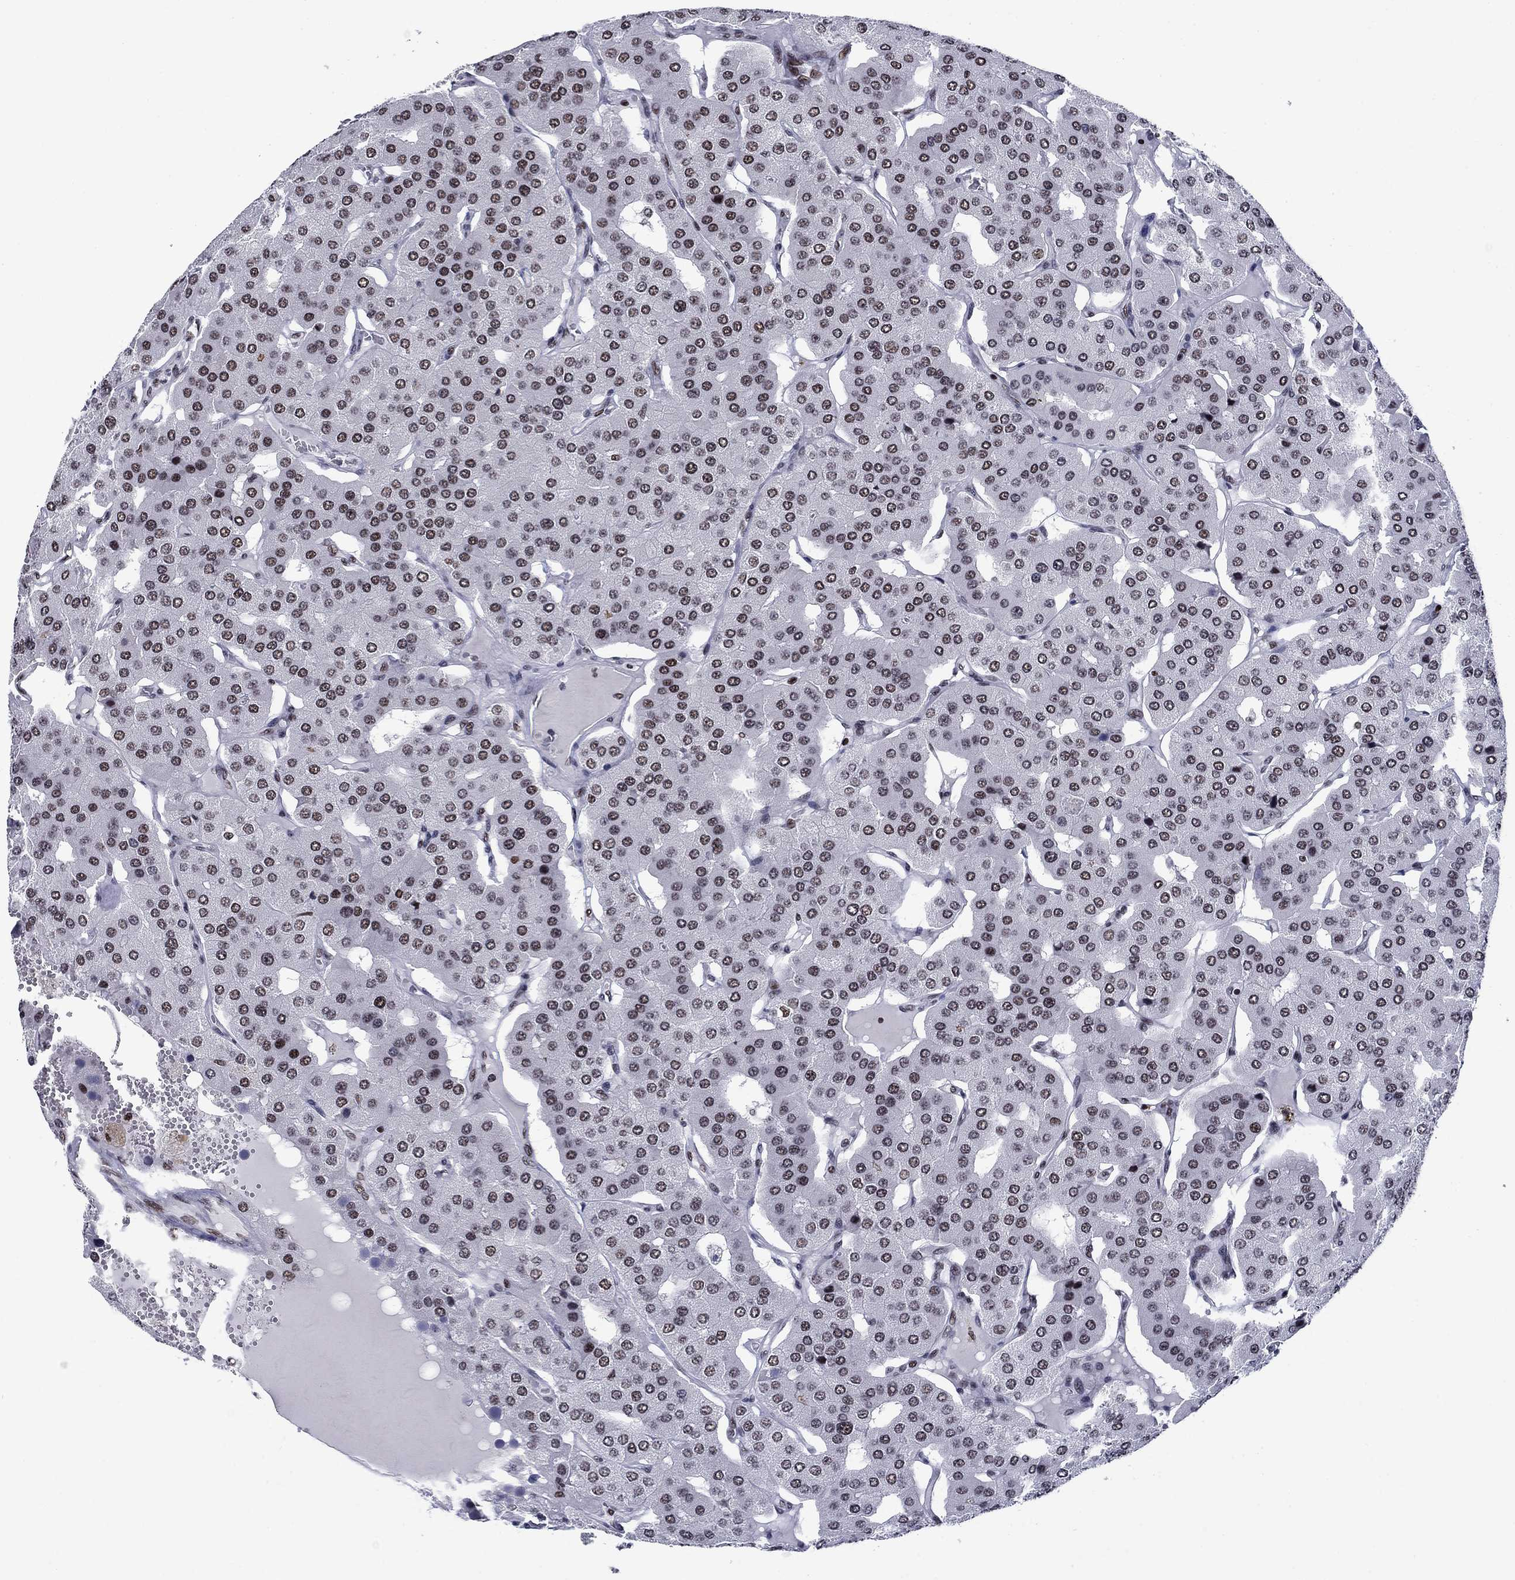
{"staining": {"intensity": "moderate", "quantity": "<25%", "location": "nuclear"}, "tissue": "parathyroid gland", "cell_type": "Glandular cells", "image_type": "normal", "snomed": [{"axis": "morphology", "description": "Normal tissue, NOS"}, {"axis": "morphology", "description": "Adenoma, NOS"}, {"axis": "topography", "description": "Parathyroid gland"}], "caption": "Immunohistochemical staining of benign parathyroid gland shows moderate nuclear protein positivity in approximately <25% of glandular cells. The staining is performed using DAB brown chromogen to label protein expression. The nuclei are counter-stained blue using hematoxylin.", "gene": "RPRD1B", "patient": {"sex": "female", "age": 86}}